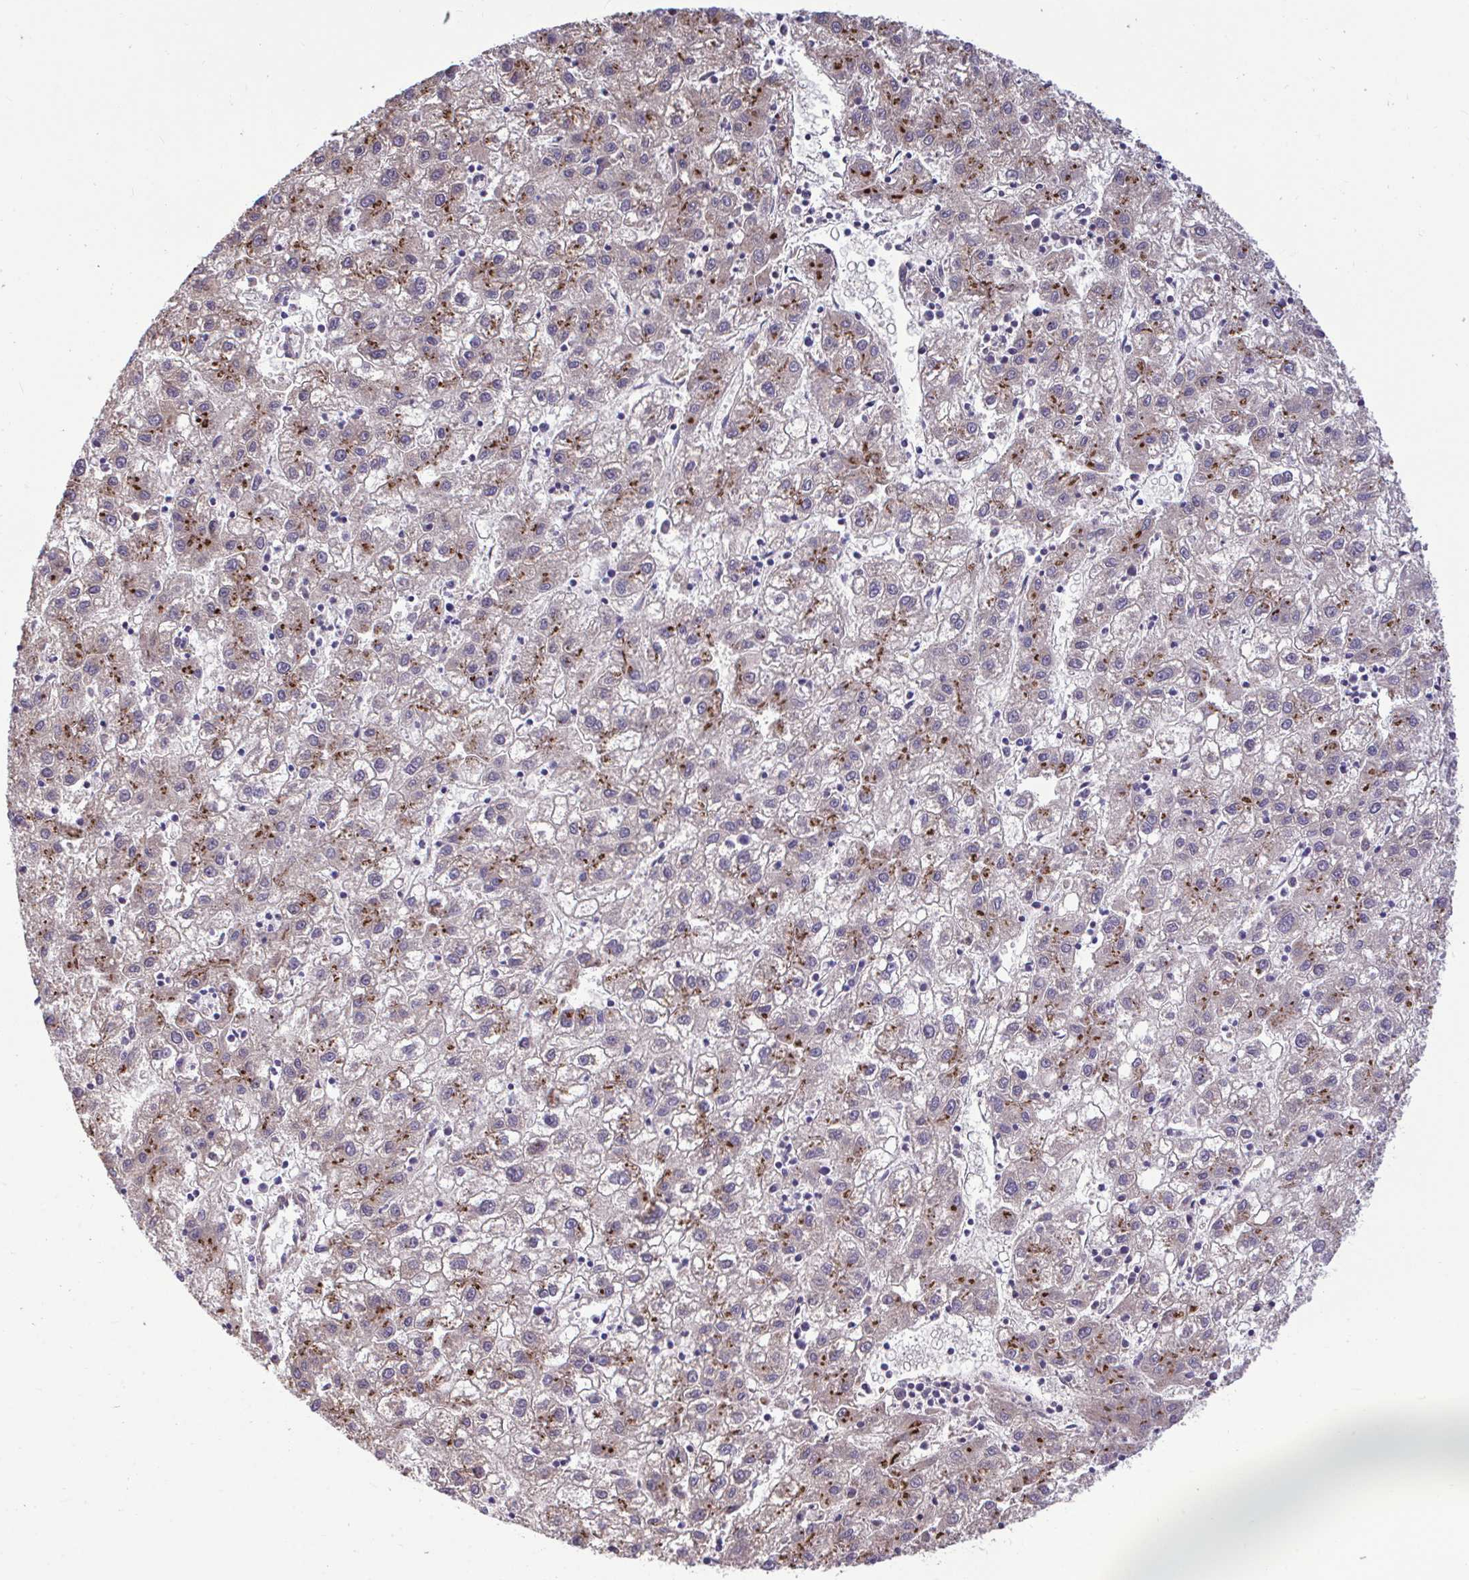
{"staining": {"intensity": "moderate", "quantity": ">75%", "location": "cytoplasmic/membranous"}, "tissue": "liver cancer", "cell_type": "Tumor cells", "image_type": "cancer", "snomed": [{"axis": "morphology", "description": "Carcinoma, Hepatocellular, NOS"}, {"axis": "topography", "description": "Liver"}], "caption": "This micrograph displays IHC staining of liver hepatocellular carcinoma, with medium moderate cytoplasmic/membranous staining in approximately >75% of tumor cells.", "gene": "SARS2", "patient": {"sex": "male", "age": 72}}